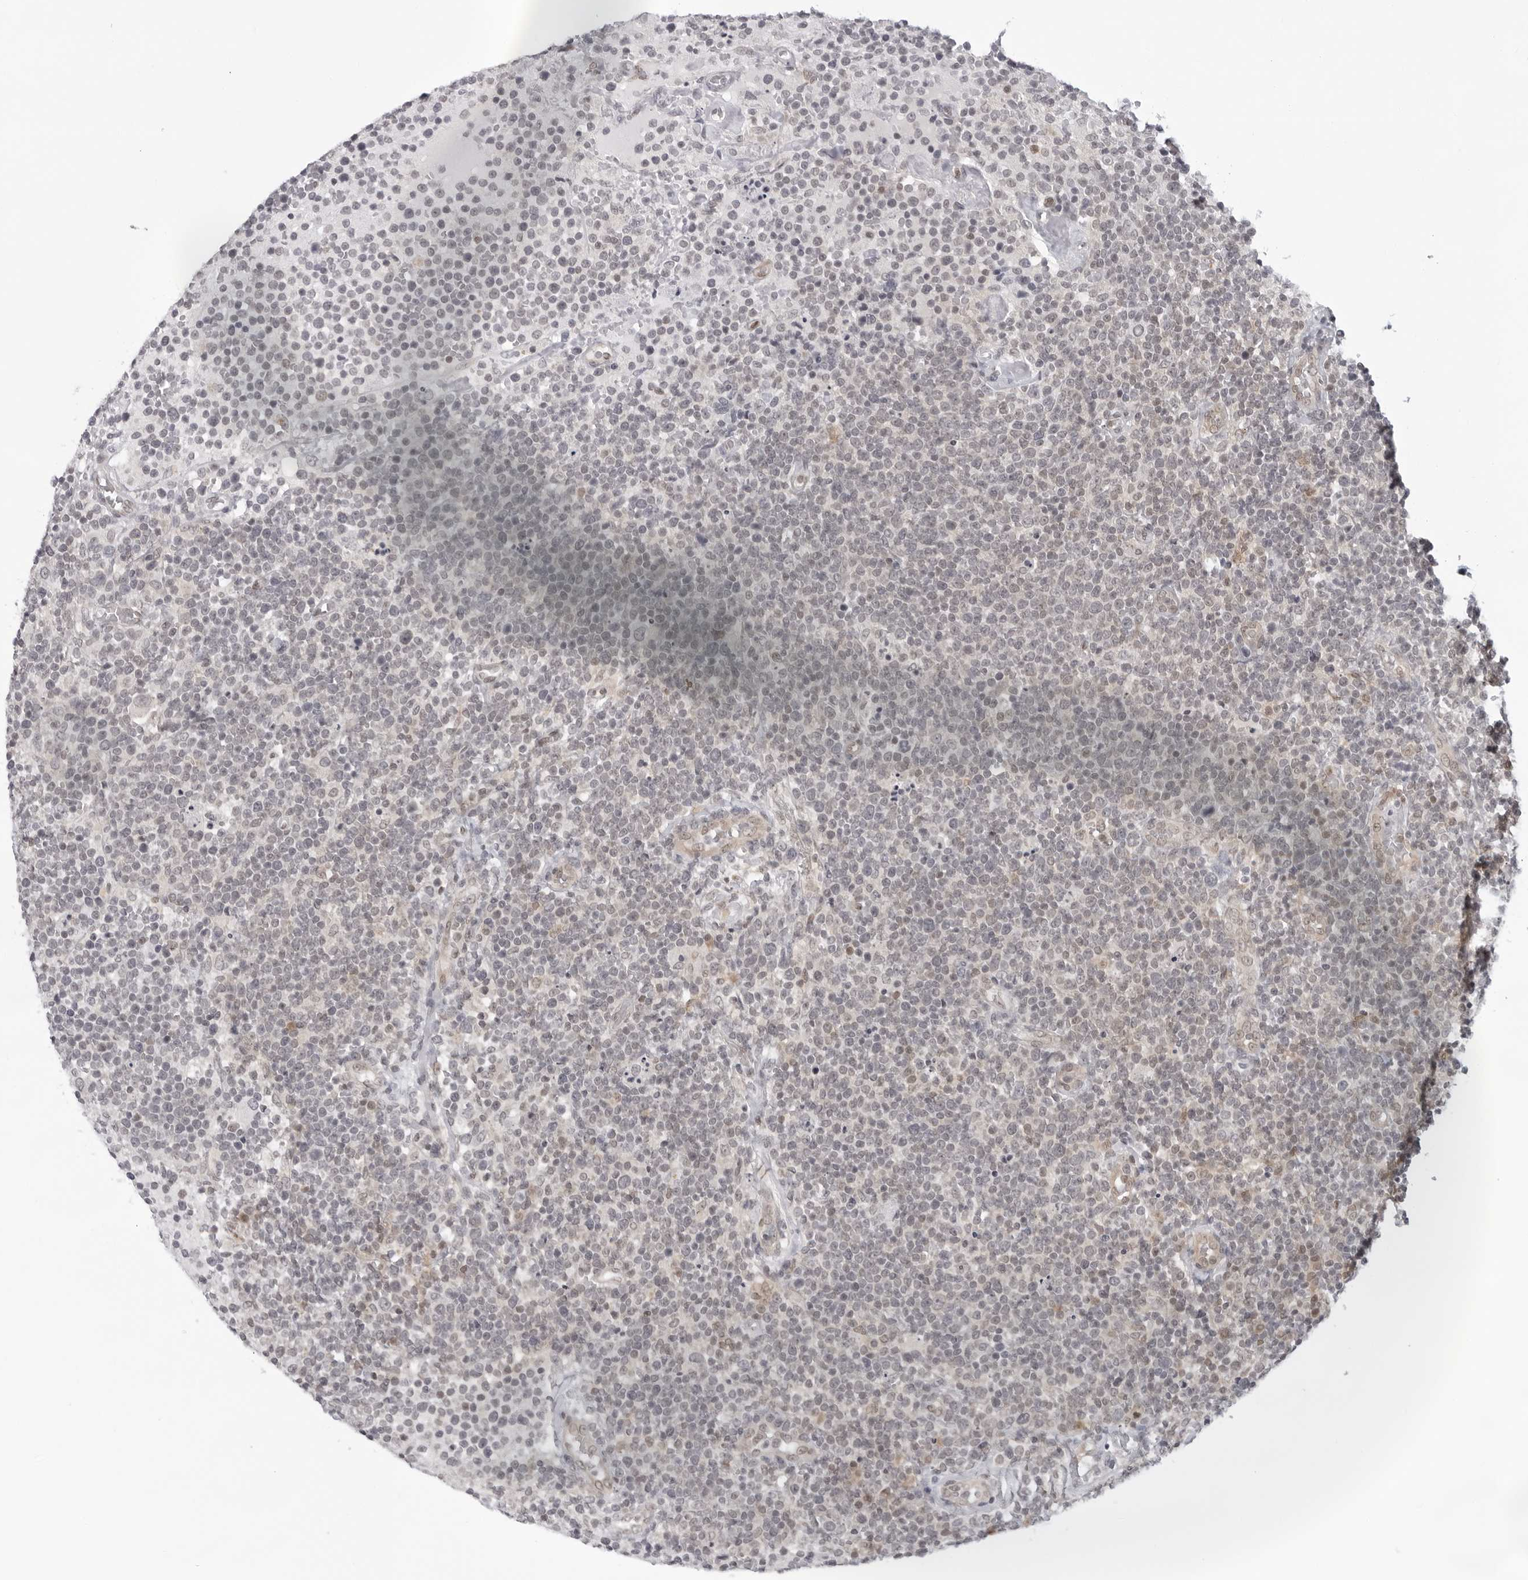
{"staining": {"intensity": "negative", "quantity": "none", "location": "none"}, "tissue": "lymphoma", "cell_type": "Tumor cells", "image_type": "cancer", "snomed": [{"axis": "morphology", "description": "Malignant lymphoma, non-Hodgkin's type, High grade"}, {"axis": "topography", "description": "Lymph node"}], "caption": "Micrograph shows no protein staining in tumor cells of lymphoma tissue.", "gene": "CASP7", "patient": {"sex": "male", "age": 61}}